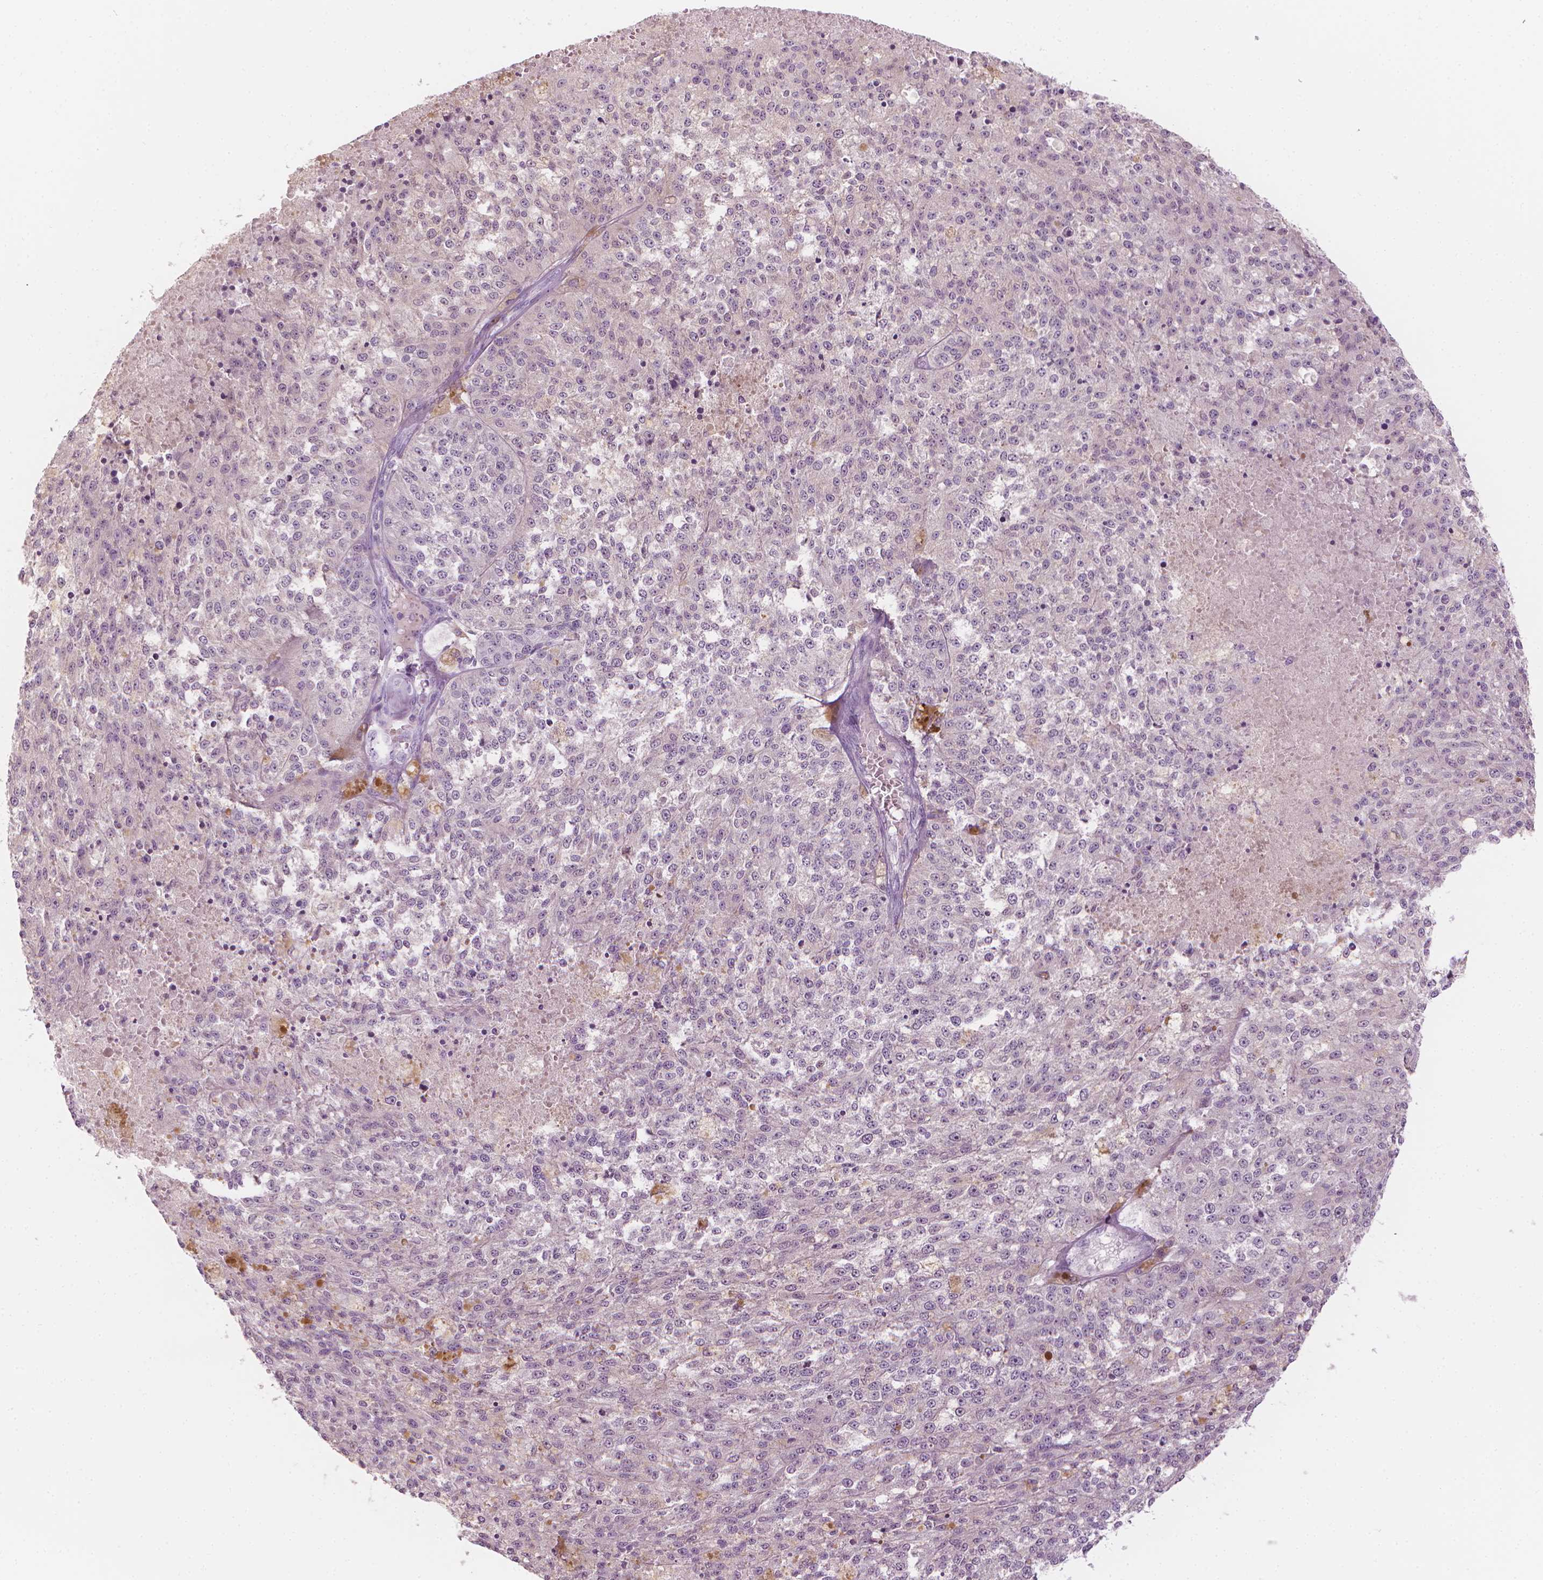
{"staining": {"intensity": "negative", "quantity": "none", "location": "none"}, "tissue": "melanoma", "cell_type": "Tumor cells", "image_type": "cancer", "snomed": [{"axis": "morphology", "description": "Malignant melanoma, Metastatic site"}, {"axis": "topography", "description": "Lymph node"}], "caption": "Immunohistochemical staining of human malignant melanoma (metastatic site) demonstrates no significant positivity in tumor cells.", "gene": "SHMT1", "patient": {"sex": "female", "age": 64}}